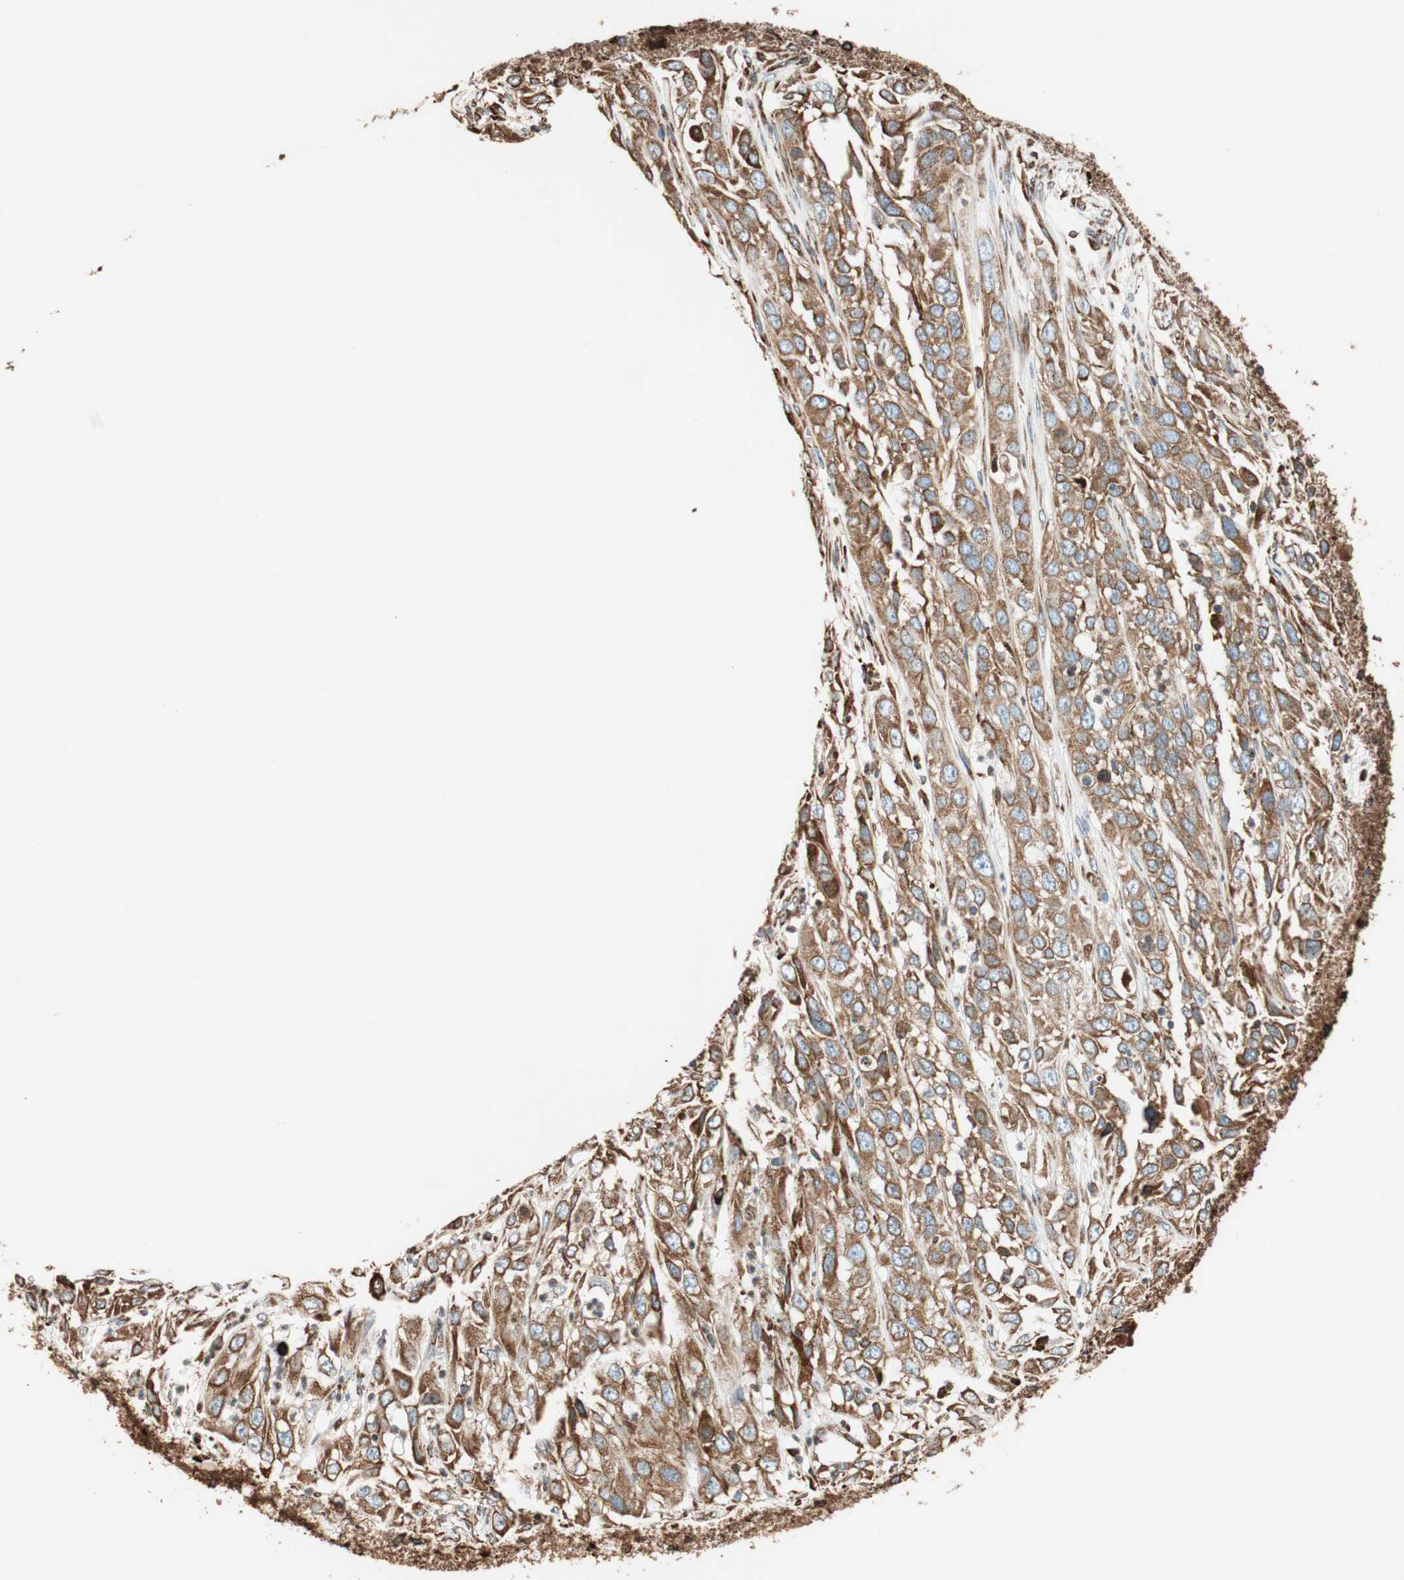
{"staining": {"intensity": "moderate", "quantity": ">75%", "location": "cytoplasmic/membranous"}, "tissue": "cervical cancer", "cell_type": "Tumor cells", "image_type": "cancer", "snomed": [{"axis": "morphology", "description": "Squamous cell carcinoma, NOS"}, {"axis": "topography", "description": "Cervix"}], "caption": "Immunohistochemical staining of cervical cancer (squamous cell carcinoma) displays medium levels of moderate cytoplasmic/membranous protein expression in approximately >75% of tumor cells.", "gene": "PRKCSH", "patient": {"sex": "female", "age": 32}}